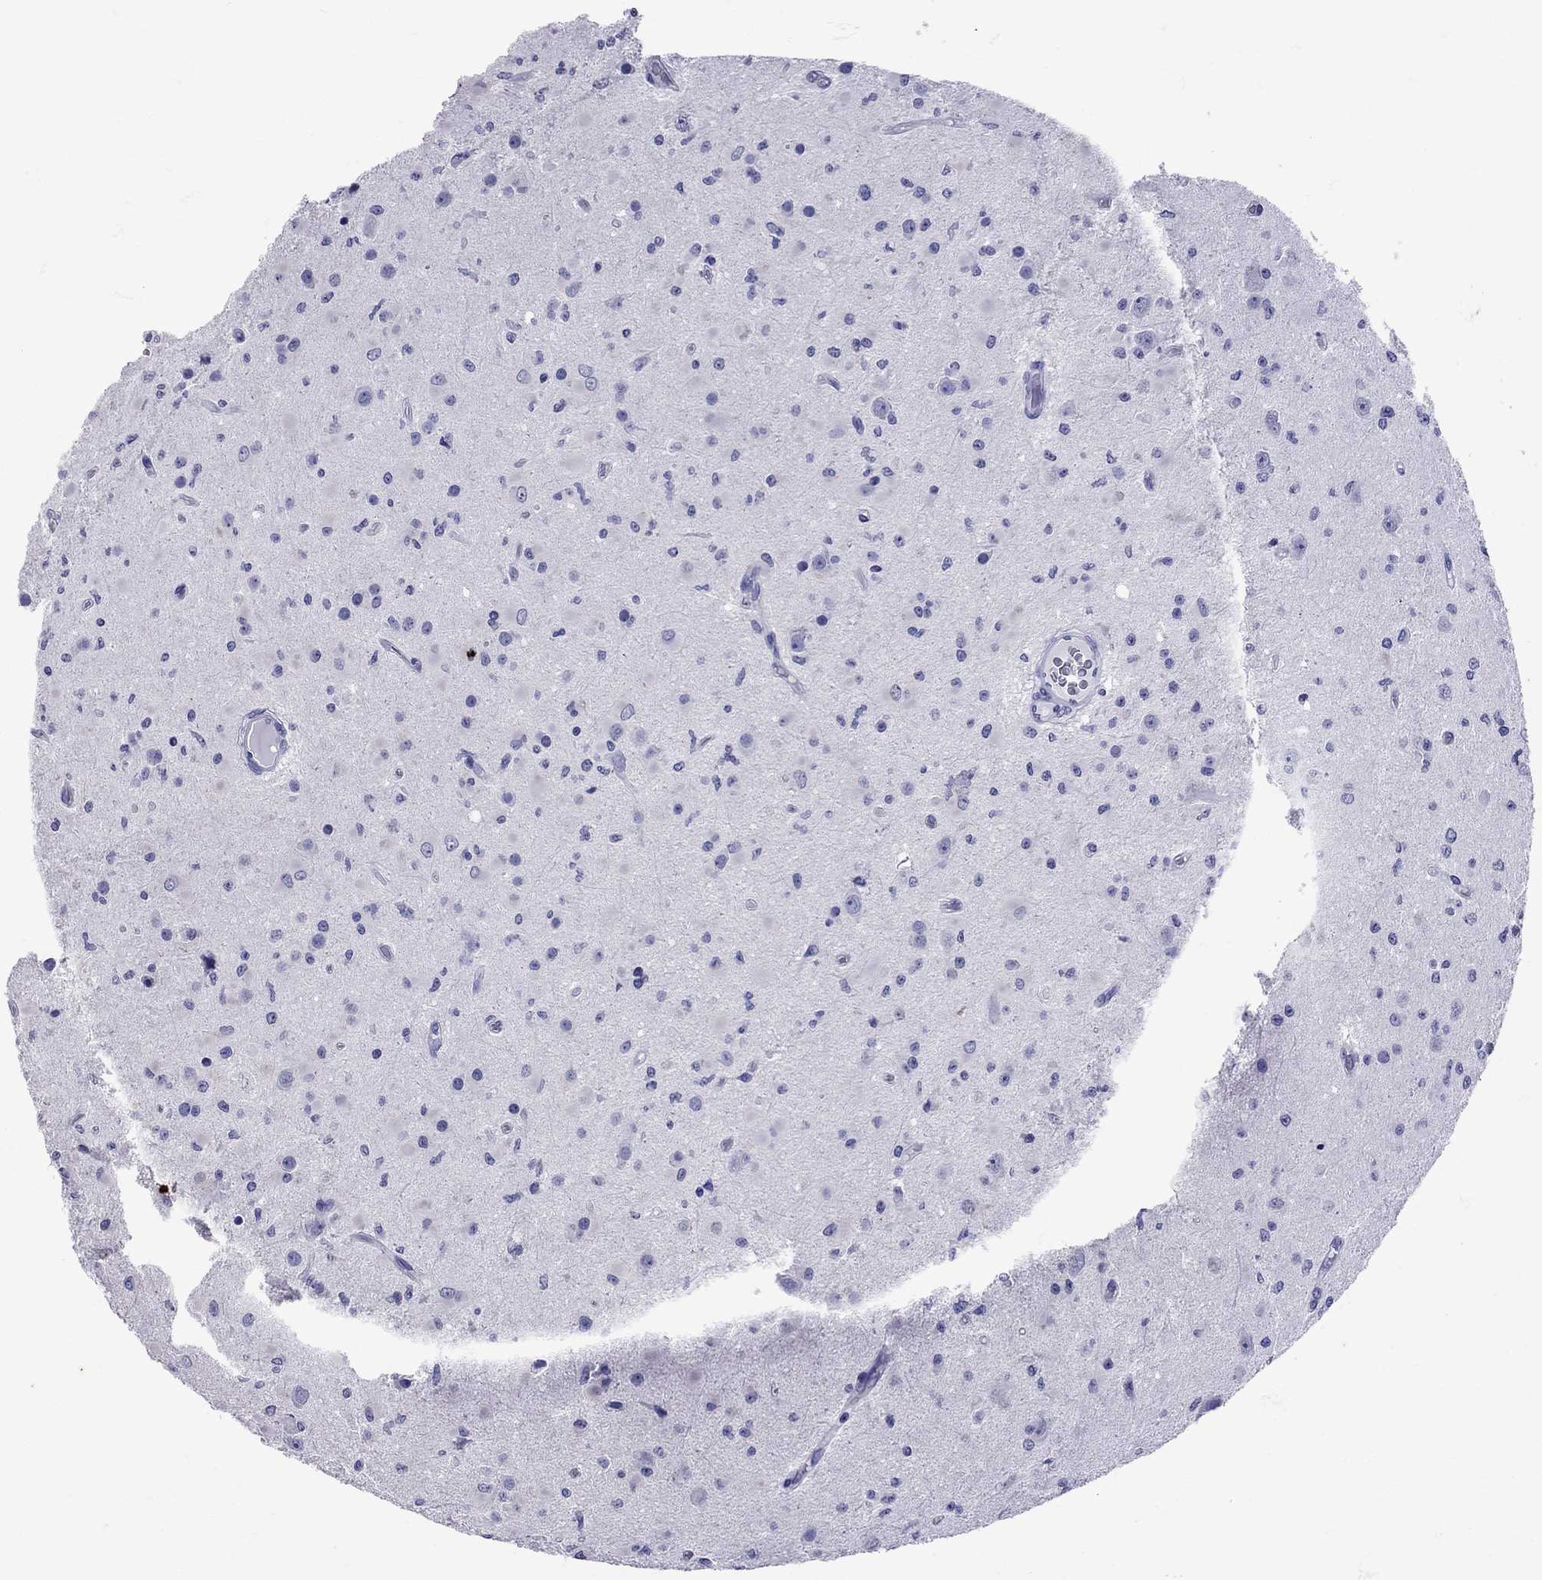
{"staining": {"intensity": "negative", "quantity": "none", "location": "none"}, "tissue": "glioma", "cell_type": "Tumor cells", "image_type": "cancer", "snomed": [{"axis": "morphology", "description": "Glioma, malignant, Low grade"}, {"axis": "topography", "description": "Brain"}], "caption": "The histopathology image shows no significant staining in tumor cells of malignant low-grade glioma. The staining is performed using DAB (3,3'-diaminobenzidine) brown chromogen with nuclei counter-stained in using hematoxylin.", "gene": "AVP", "patient": {"sex": "female", "age": 45}}